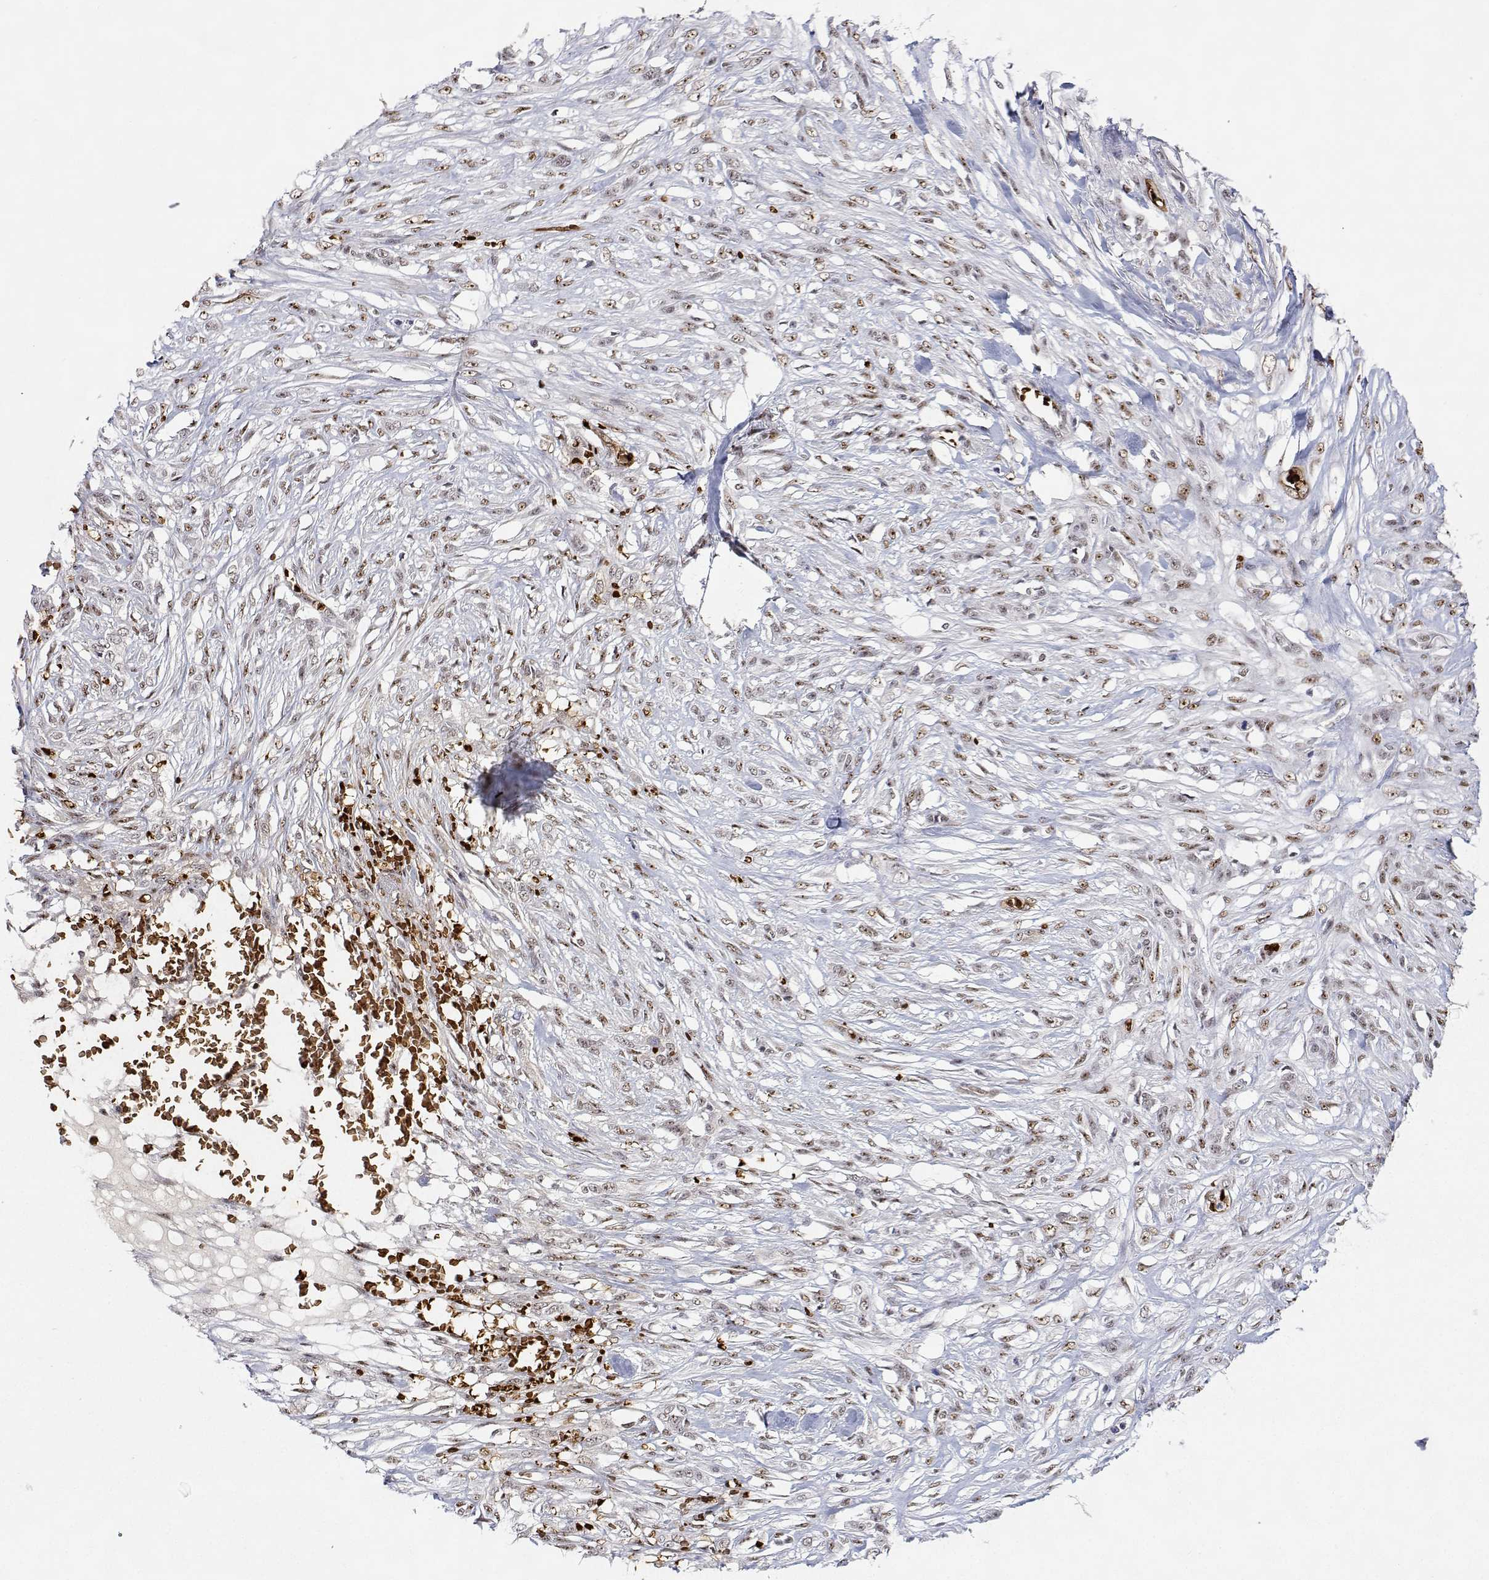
{"staining": {"intensity": "moderate", "quantity": ">75%", "location": "nuclear"}, "tissue": "skin cancer", "cell_type": "Tumor cells", "image_type": "cancer", "snomed": [{"axis": "morphology", "description": "Squamous cell carcinoma, NOS"}, {"axis": "topography", "description": "Skin"}], "caption": "Immunohistochemistry (IHC) staining of skin cancer, which reveals medium levels of moderate nuclear expression in about >75% of tumor cells indicating moderate nuclear protein staining. The staining was performed using DAB (brown) for protein detection and nuclei were counterstained in hematoxylin (blue).", "gene": "ADAR", "patient": {"sex": "female", "age": 59}}